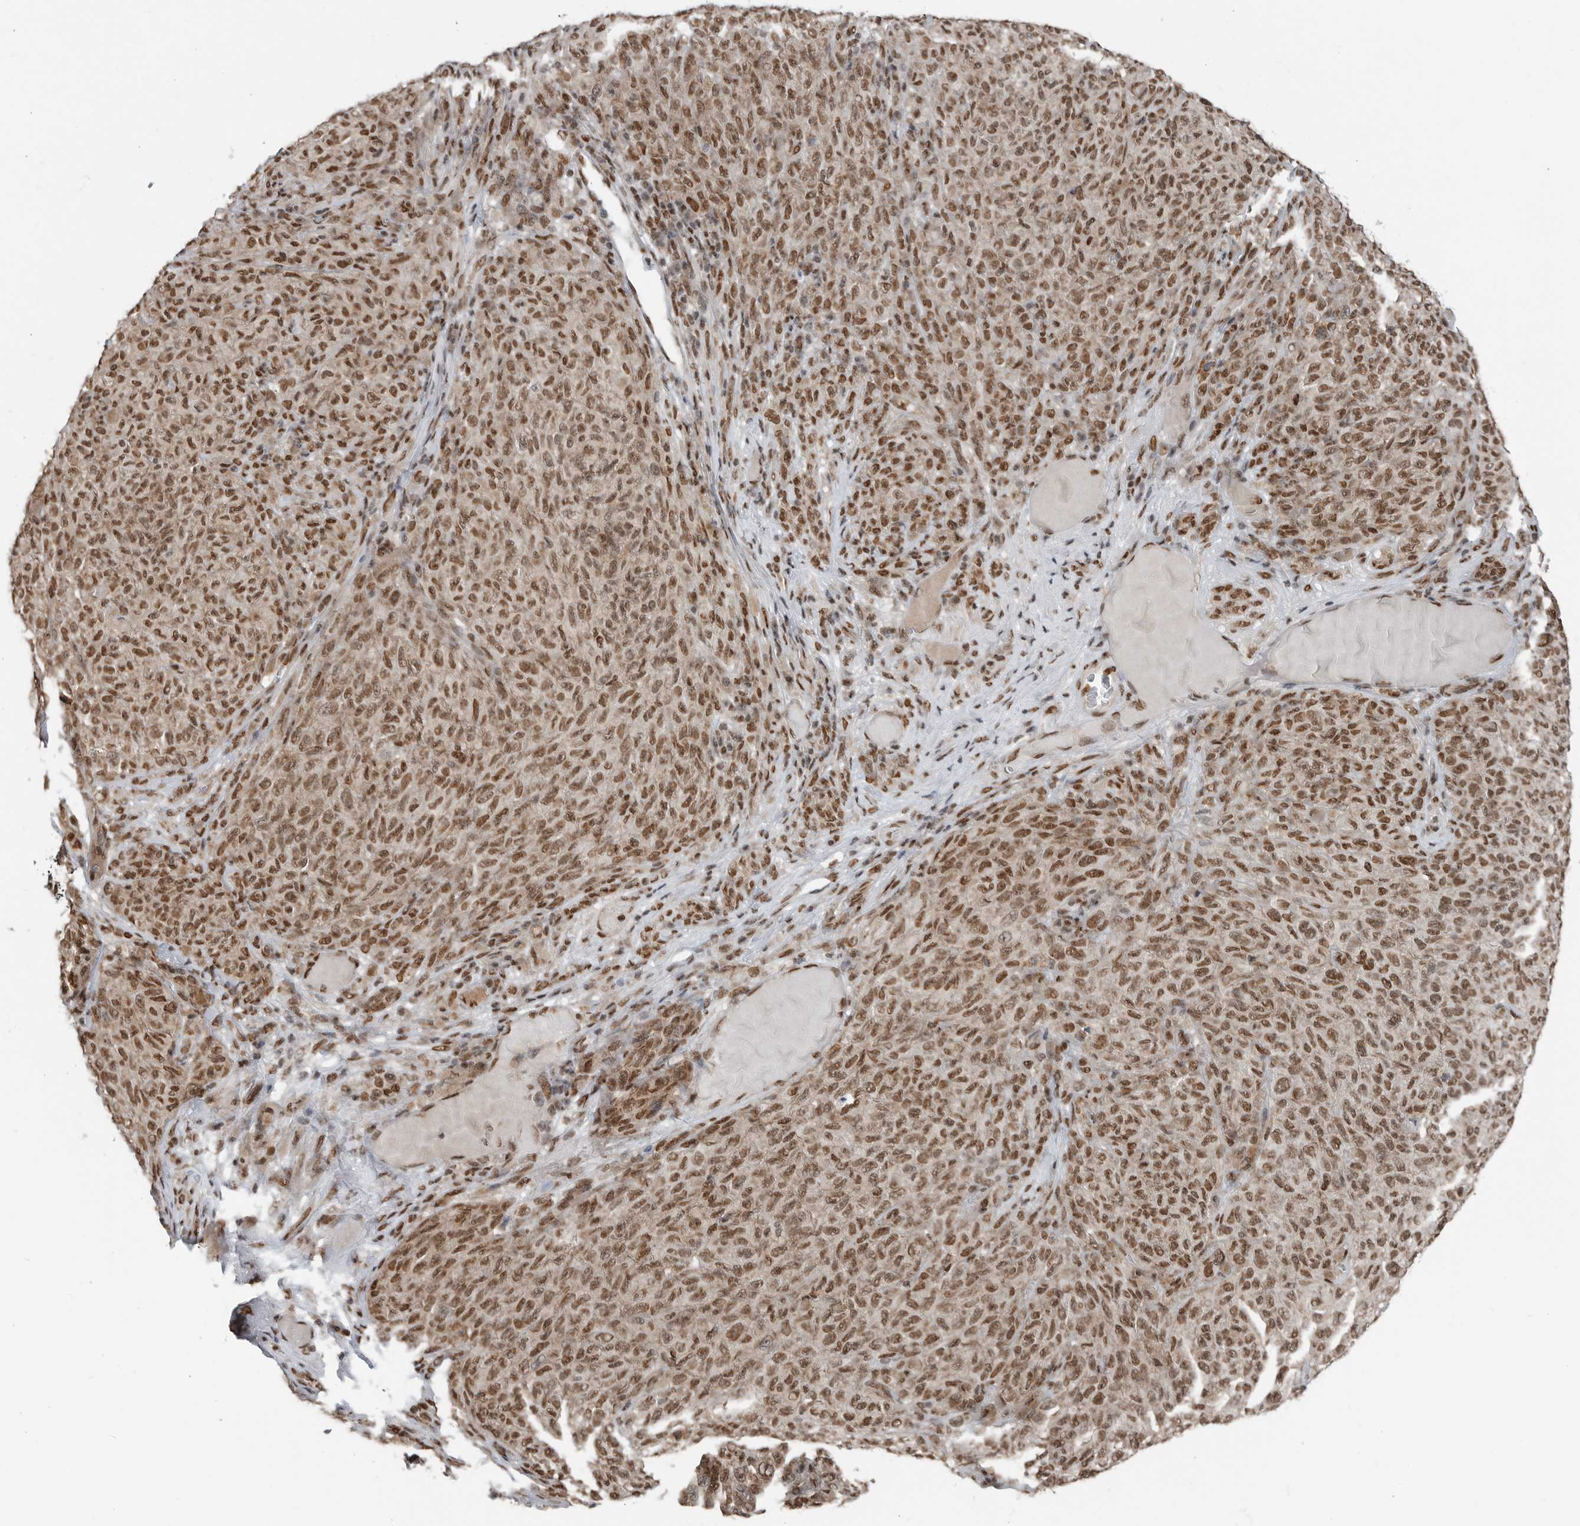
{"staining": {"intensity": "moderate", "quantity": ">75%", "location": "nuclear"}, "tissue": "melanoma", "cell_type": "Tumor cells", "image_type": "cancer", "snomed": [{"axis": "morphology", "description": "Malignant melanoma, NOS"}, {"axis": "topography", "description": "Skin"}], "caption": "DAB immunohistochemical staining of malignant melanoma displays moderate nuclear protein expression in approximately >75% of tumor cells.", "gene": "BLZF1", "patient": {"sex": "female", "age": 82}}